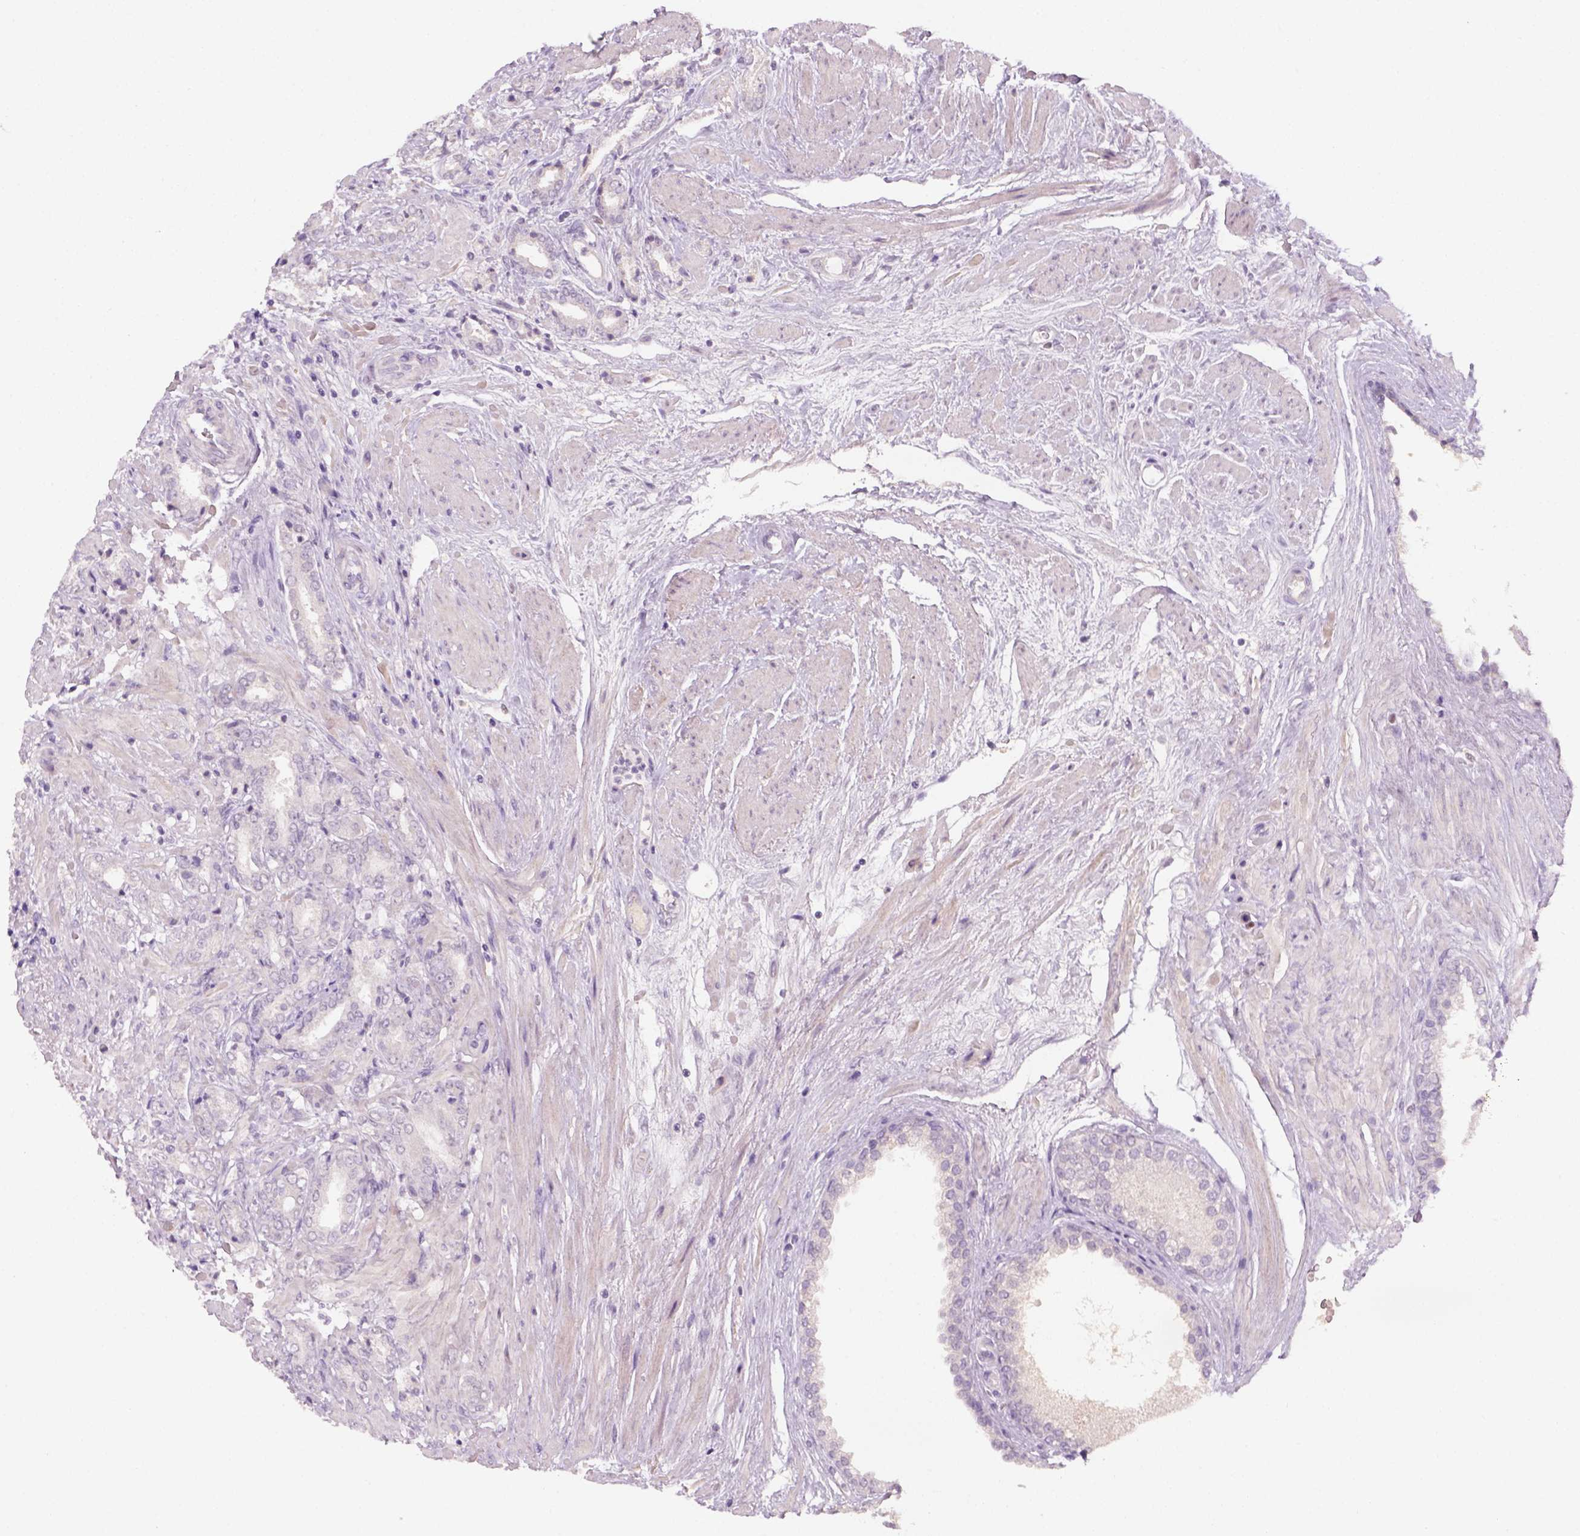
{"staining": {"intensity": "negative", "quantity": "none", "location": "none"}, "tissue": "prostate cancer", "cell_type": "Tumor cells", "image_type": "cancer", "snomed": [{"axis": "morphology", "description": "Adenocarcinoma, High grade"}, {"axis": "topography", "description": "Prostate"}], "caption": "Immunohistochemistry micrograph of neoplastic tissue: prostate cancer stained with DAB shows no significant protein staining in tumor cells.", "gene": "GFI1B", "patient": {"sex": "male", "age": 56}}